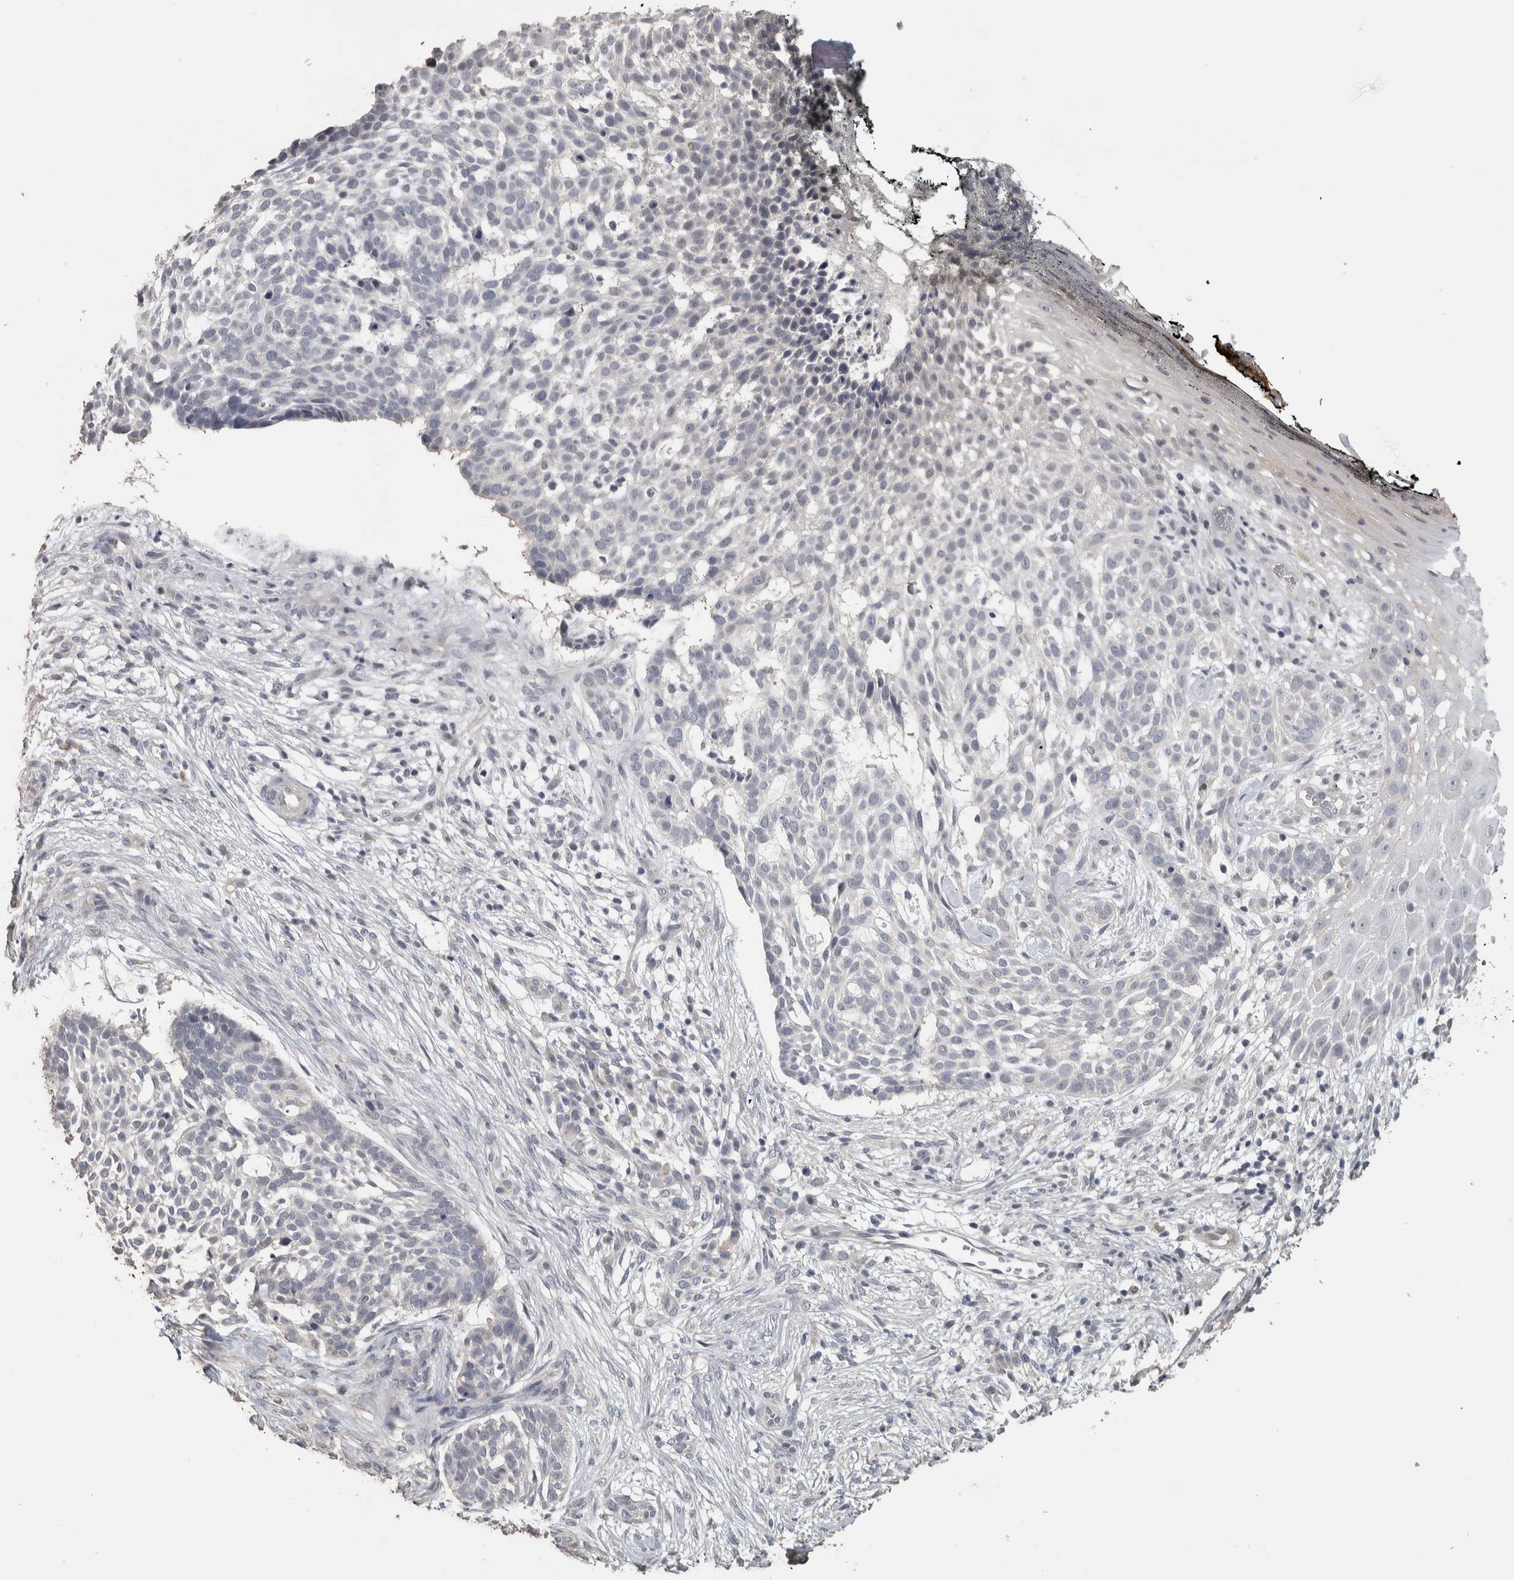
{"staining": {"intensity": "negative", "quantity": "none", "location": "none"}, "tissue": "skin cancer", "cell_type": "Tumor cells", "image_type": "cancer", "snomed": [{"axis": "morphology", "description": "Basal cell carcinoma"}, {"axis": "topography", "description": "Skin"}], "caption": "Tumor cells show no significant protein staining in skin basal cell carcinoma. (Stains: DAB immunohistochemistry with hematoxylin counter stain, Microscopy: brightfield microscopy at high magnification).", "gene": "NECAB1", "patient": {"sex": "female", "age": 64}}